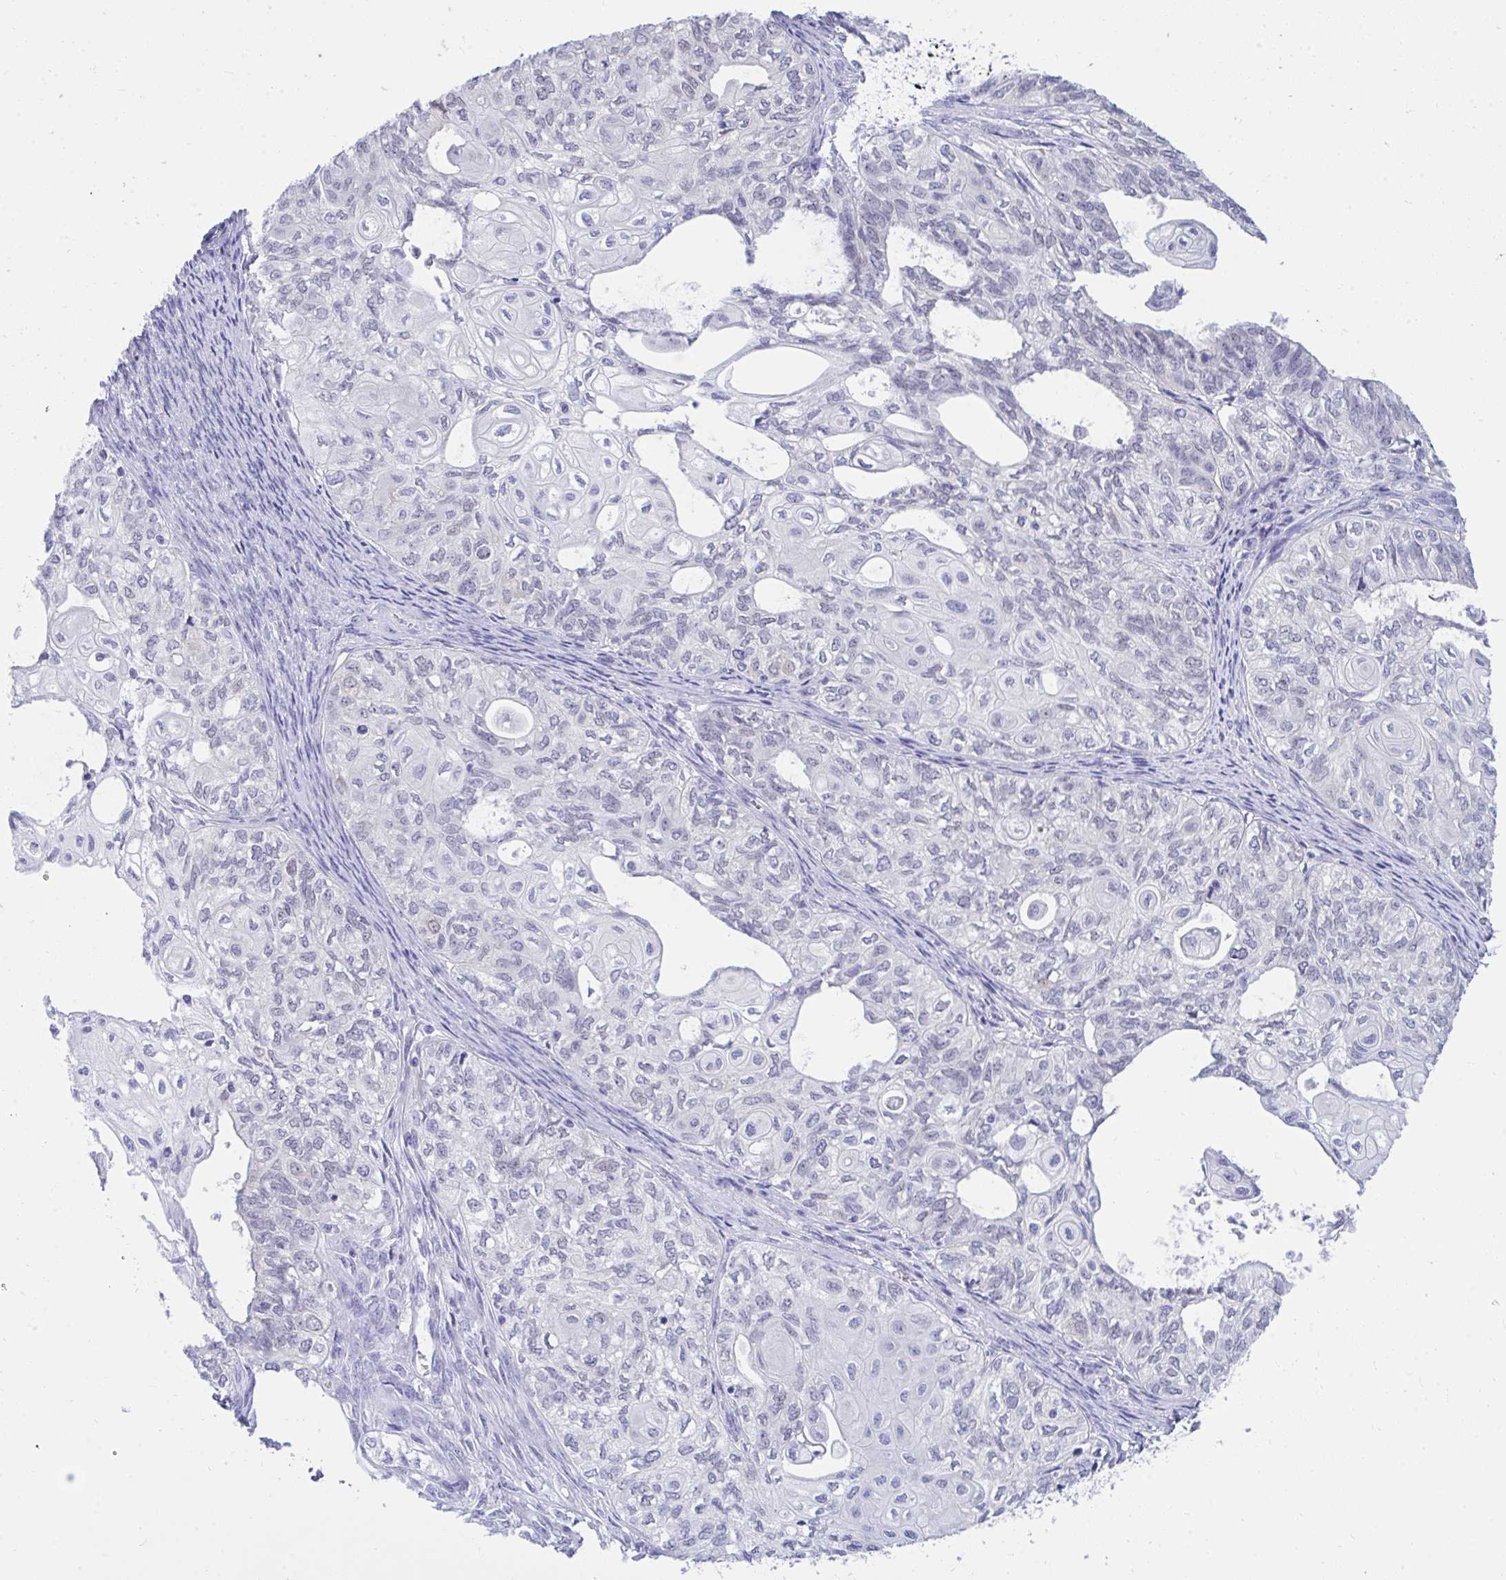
{"staining": {"intensity": "negative", "quantity": "none", "location": "none"}, "tissue": "ovarian cancer", "cell_type": "Tumor cells", "image_type": "cancer", "snomed": [{"axis": "morphology", "description": "Carcinoma, endometroid"}, {"axis": "topography", "description": "Ovary"}], "caption": "Tumor cells show no significant protein positivity in ovarian cancer (endometroid carcinoma). (Immunohistochemistry (ihc), brightfield microscopy, high magnification).", "gene": "THOP1", "patient": {"sex": "female", "age": 64}}